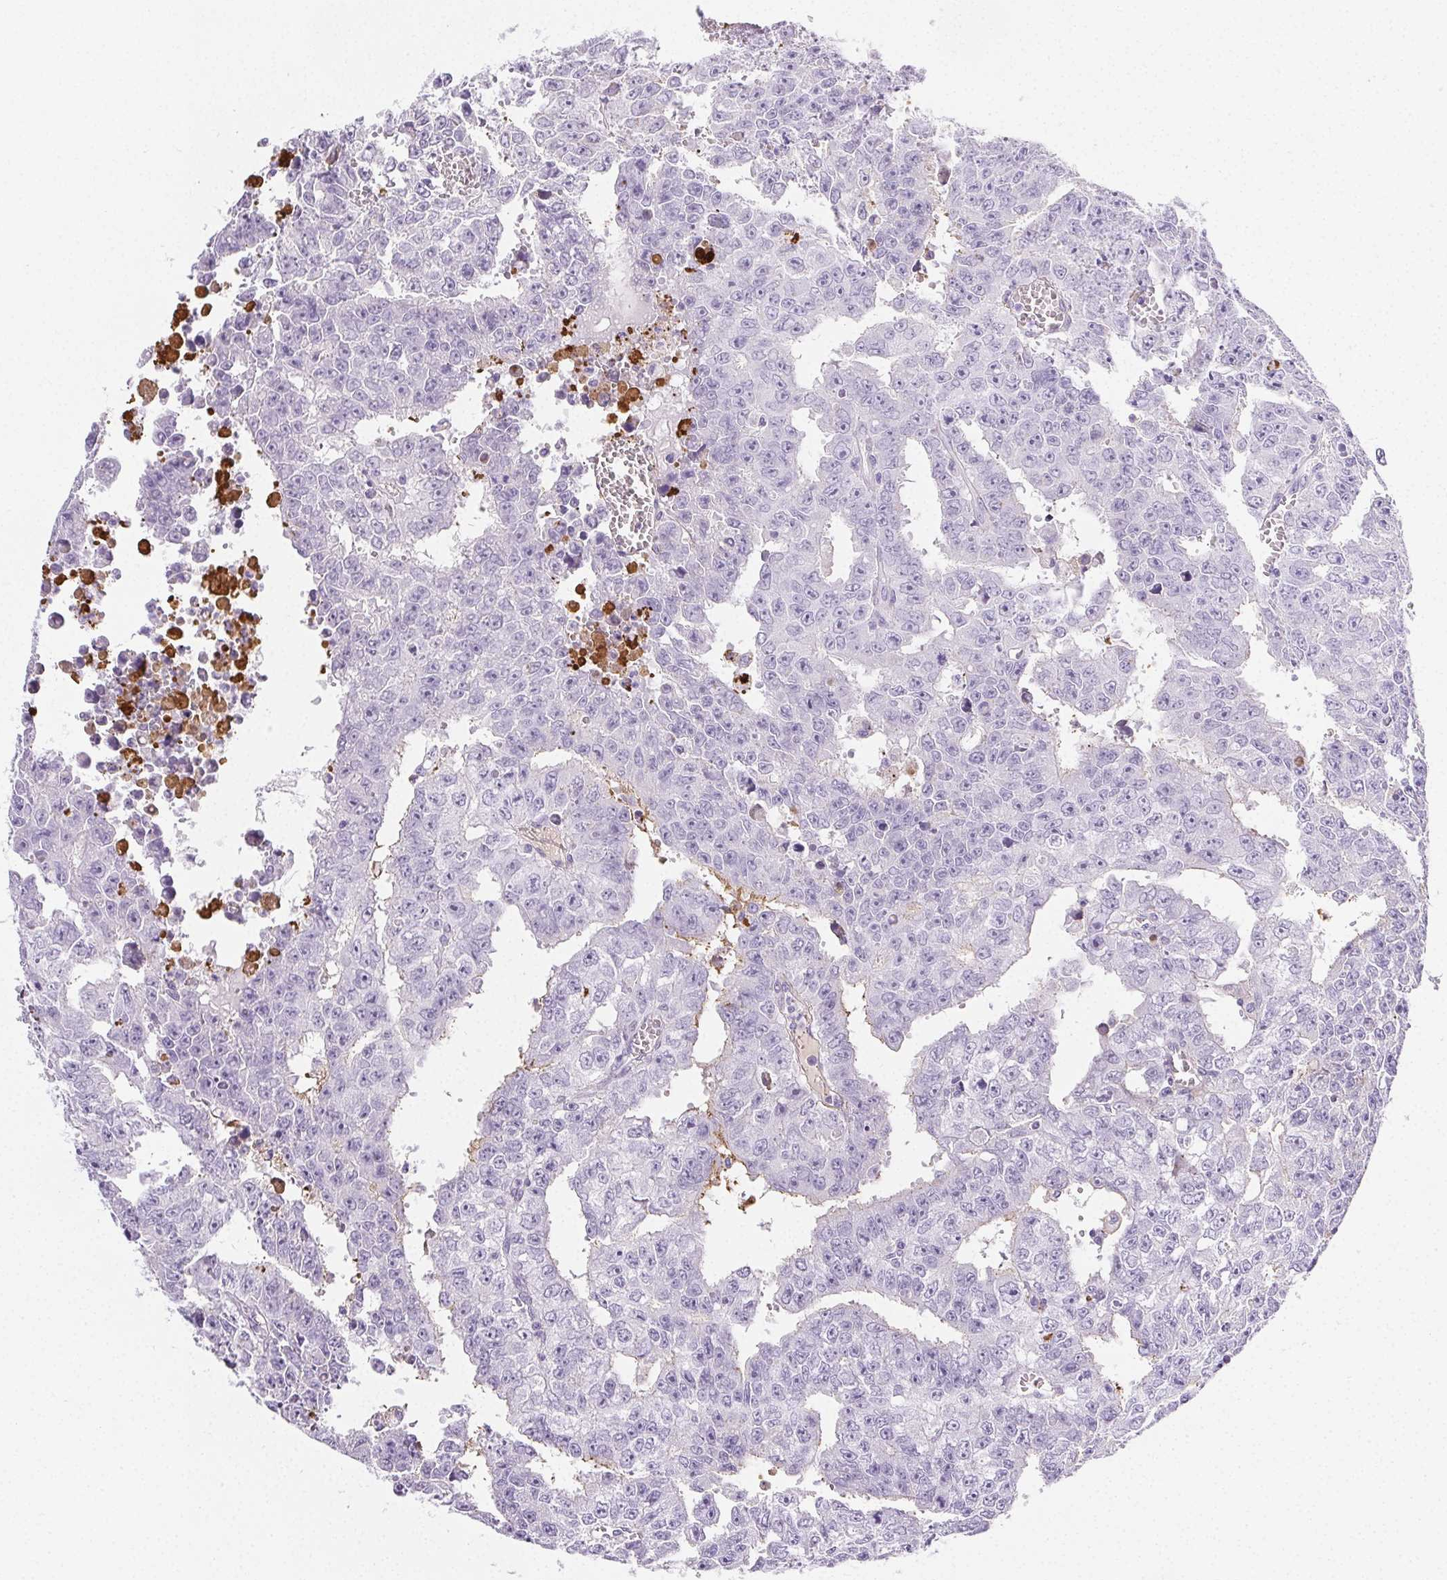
{"staining": {"intensity": "negative", "quantity": "none", "location": "none"}, "tissue": "testis cancer", "cell_type": "Tumor cells", "image_type": "cancer", "snomed": [{"axis": "morphology", "description": "Carcinoma, Embryonal, NOS"}, {"axis": "morphology", "description": "Teratoma, malignant, NOS"}, {"axis": "topography", "description": "Testis"}], "caption": "DAB immunohistochemical staining of embryonal carcinoma (testis) demonstrates no significant staining in tumor cells.", "gene": "VTN", "patient": {"sex": "male", "age": 24}}